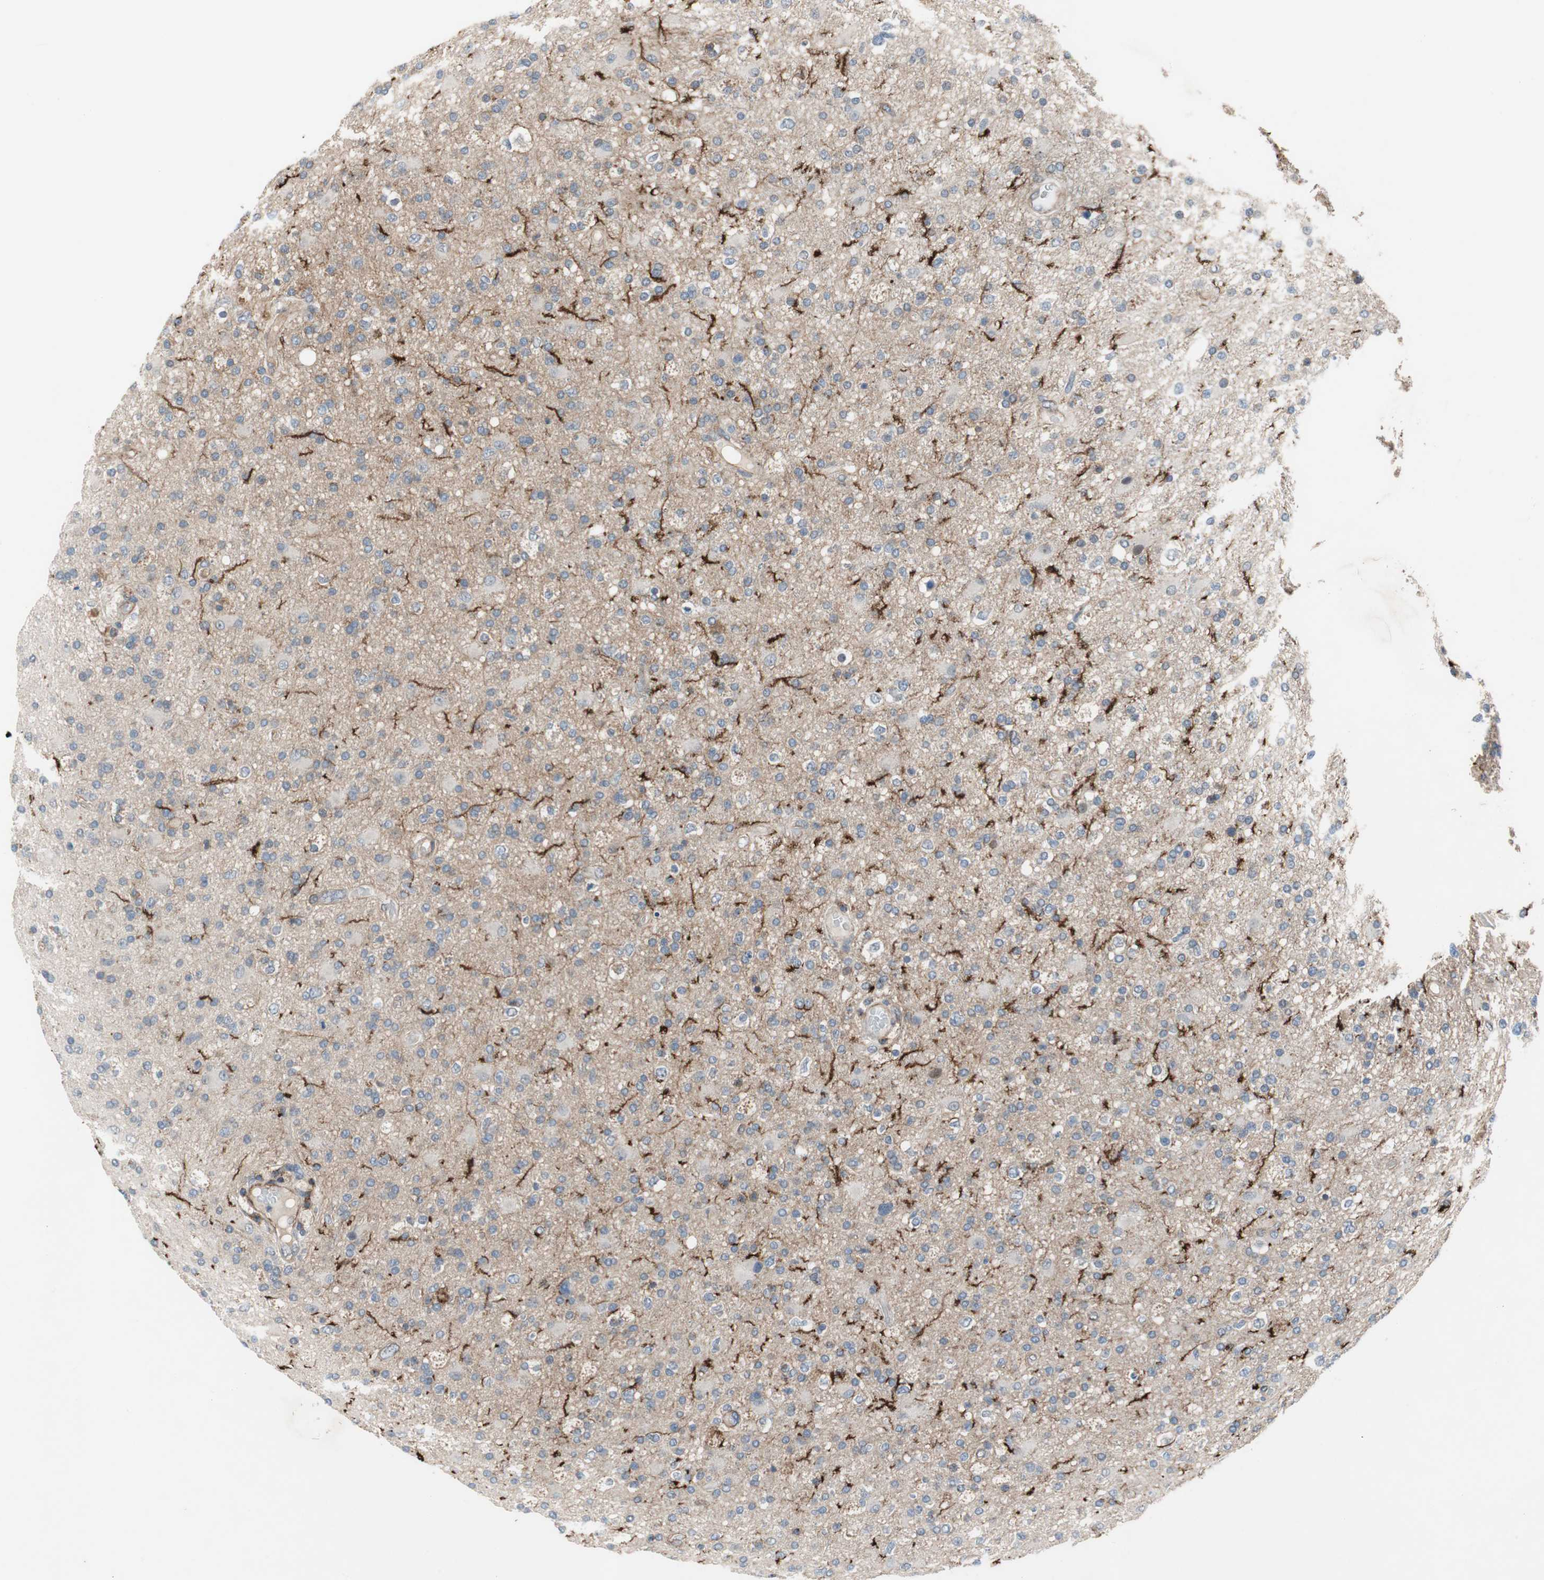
{"staining": {"intensity": "weak", "quantity": "25%-75%", "location": "cytoplasmic/membranous"}, "tissue": "glioma", "cell_type": "Tumor cells", "image_type": "cancer", "snomed": [{"axis": "morphology", "description": "Glioma, malignant, High grade"}, {"axis": "topography", "description": "Brain"}], "caption": "A brown stain highlights weak cytoplasmic/membranous expression of a protein in human malignant glioma (high-grade) tumor cells.", "gene": "GRHL1", "patient": {"sex": "male", "age": 33}}